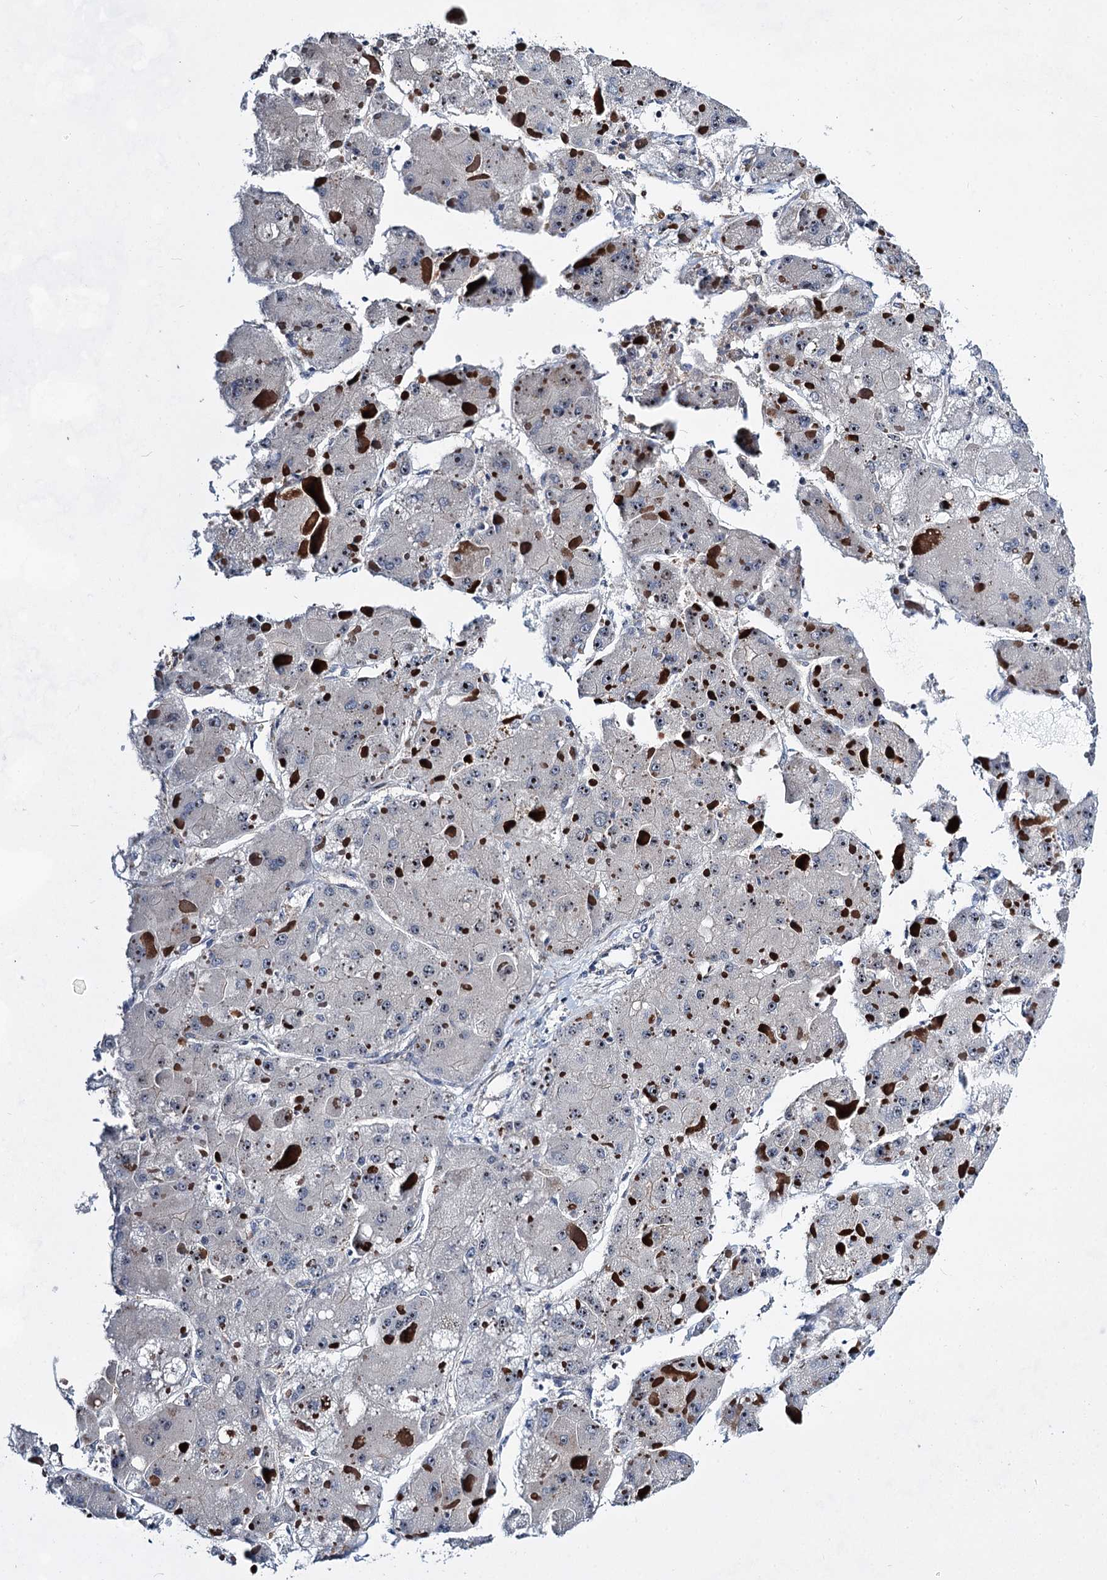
{"staining": {"intensity": "negative", "quantity": "none", "location": "none"}, "tissue": "liver cancer", "cell_type": "Tumor cells", "image_type": "cancer", "snomed": [{"axis": "morphology", "description": "Carcinoma, Hepatocellular, NOS"}, {"axis": "topography", "description": "Liver"}], "caption": "Tumor cells show no significant expression in liver cancer (hepatocellular carcinoma). (Immunohistochemistry, brightfield microscopy, high magnification).", "gene": "GPBP1", "patient": {"sex": "female", "age": 73}}